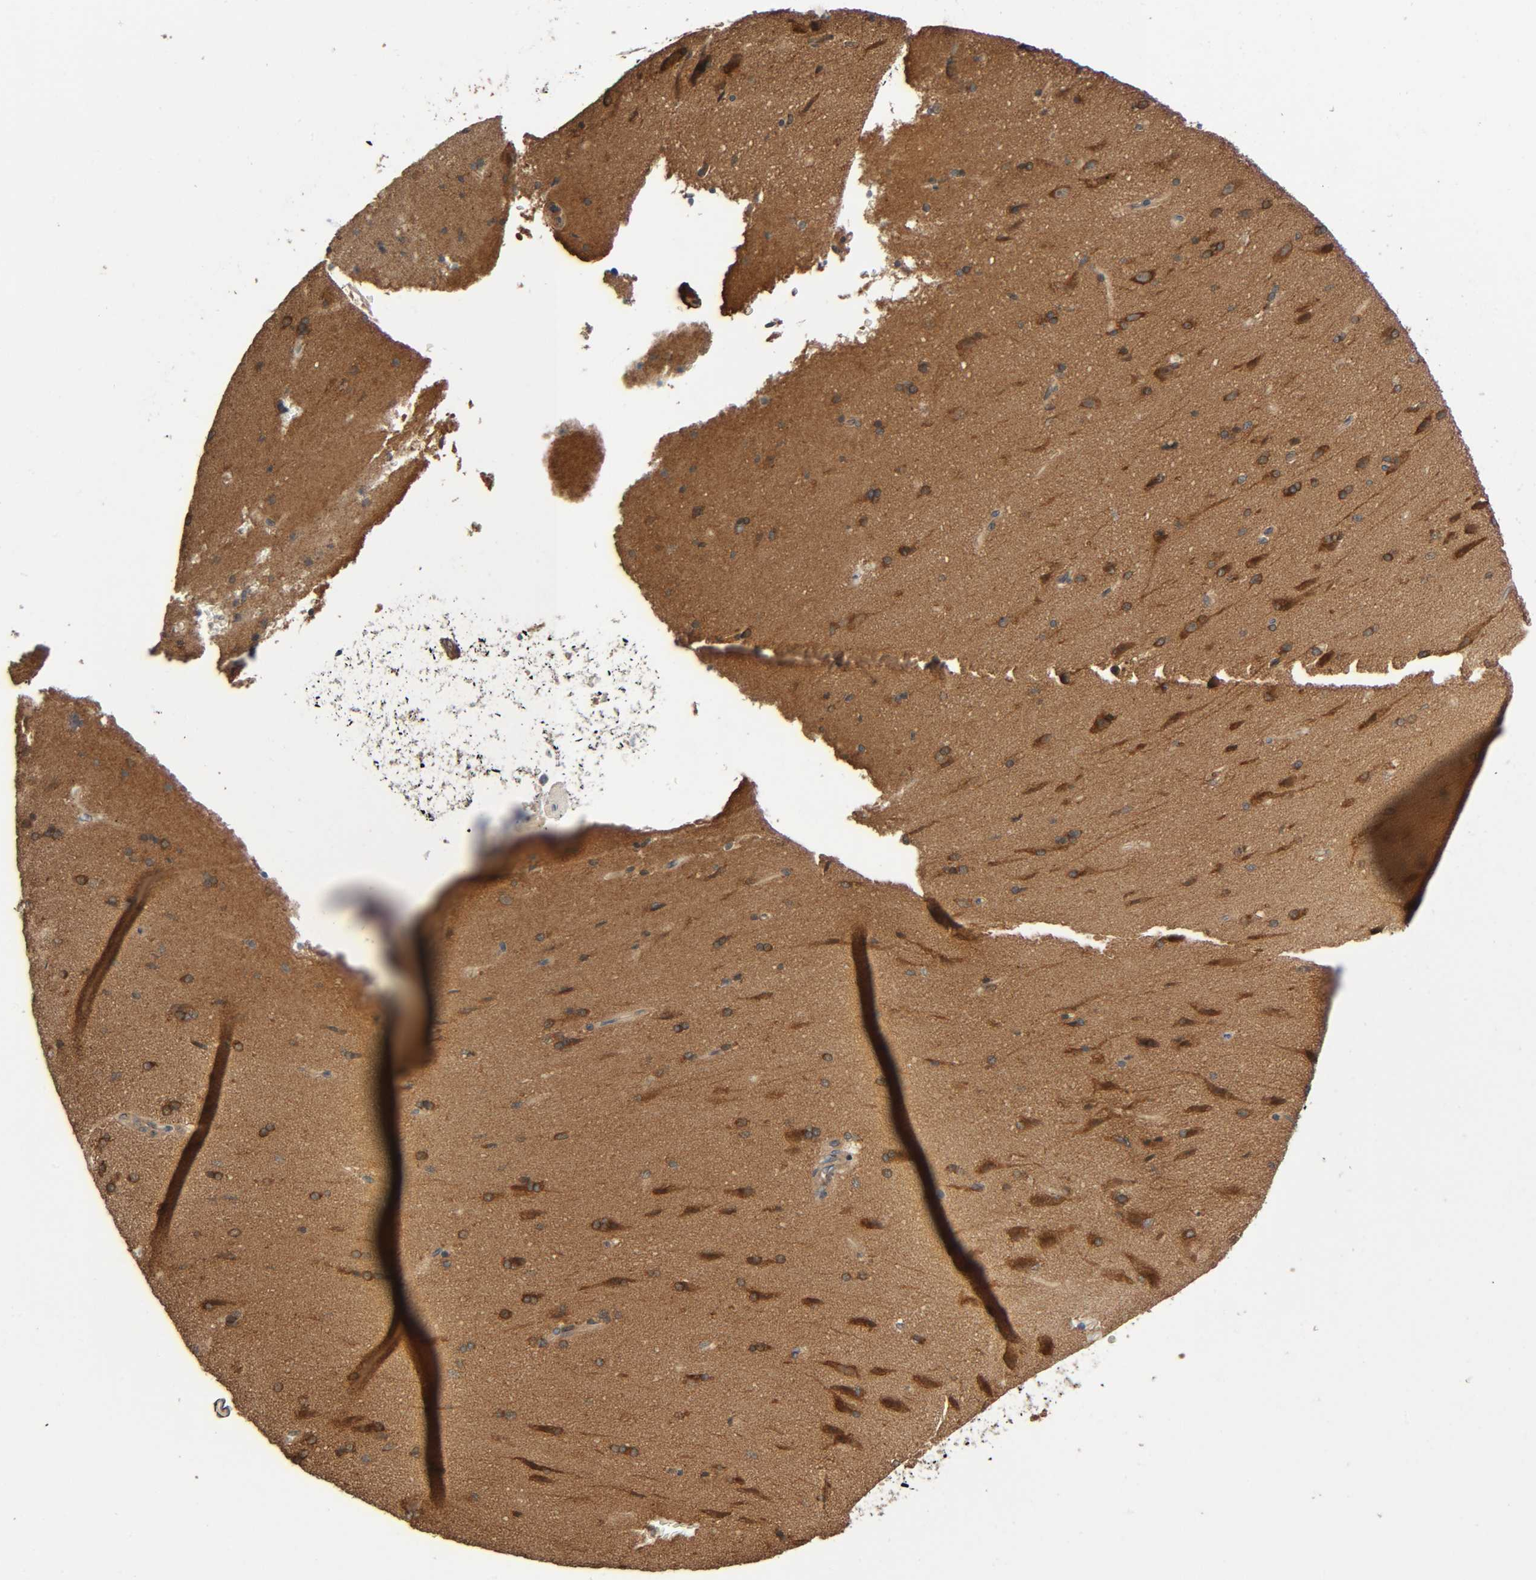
{"staining": {"intensity": "weak", "quantity": ">75%", "location": "cytoplasmic/membranous"}, "tissue": "cerebral cortex", "cell_type": "Endothelial cells", "image_type": "normal", "snomed": [{"axis": "morphology", "description": "Normal tissue, NOS"}, {"axis": "topography", "description": "Cerebral cortex"}], "caption": "Endothelial cells display low levels of weak cytoplasmic/membranous expression in about >75% of cells in normal human cerebral cortex.", "gene": "PPP2R1B", "patient": {"sex": "male", "age": 62}}